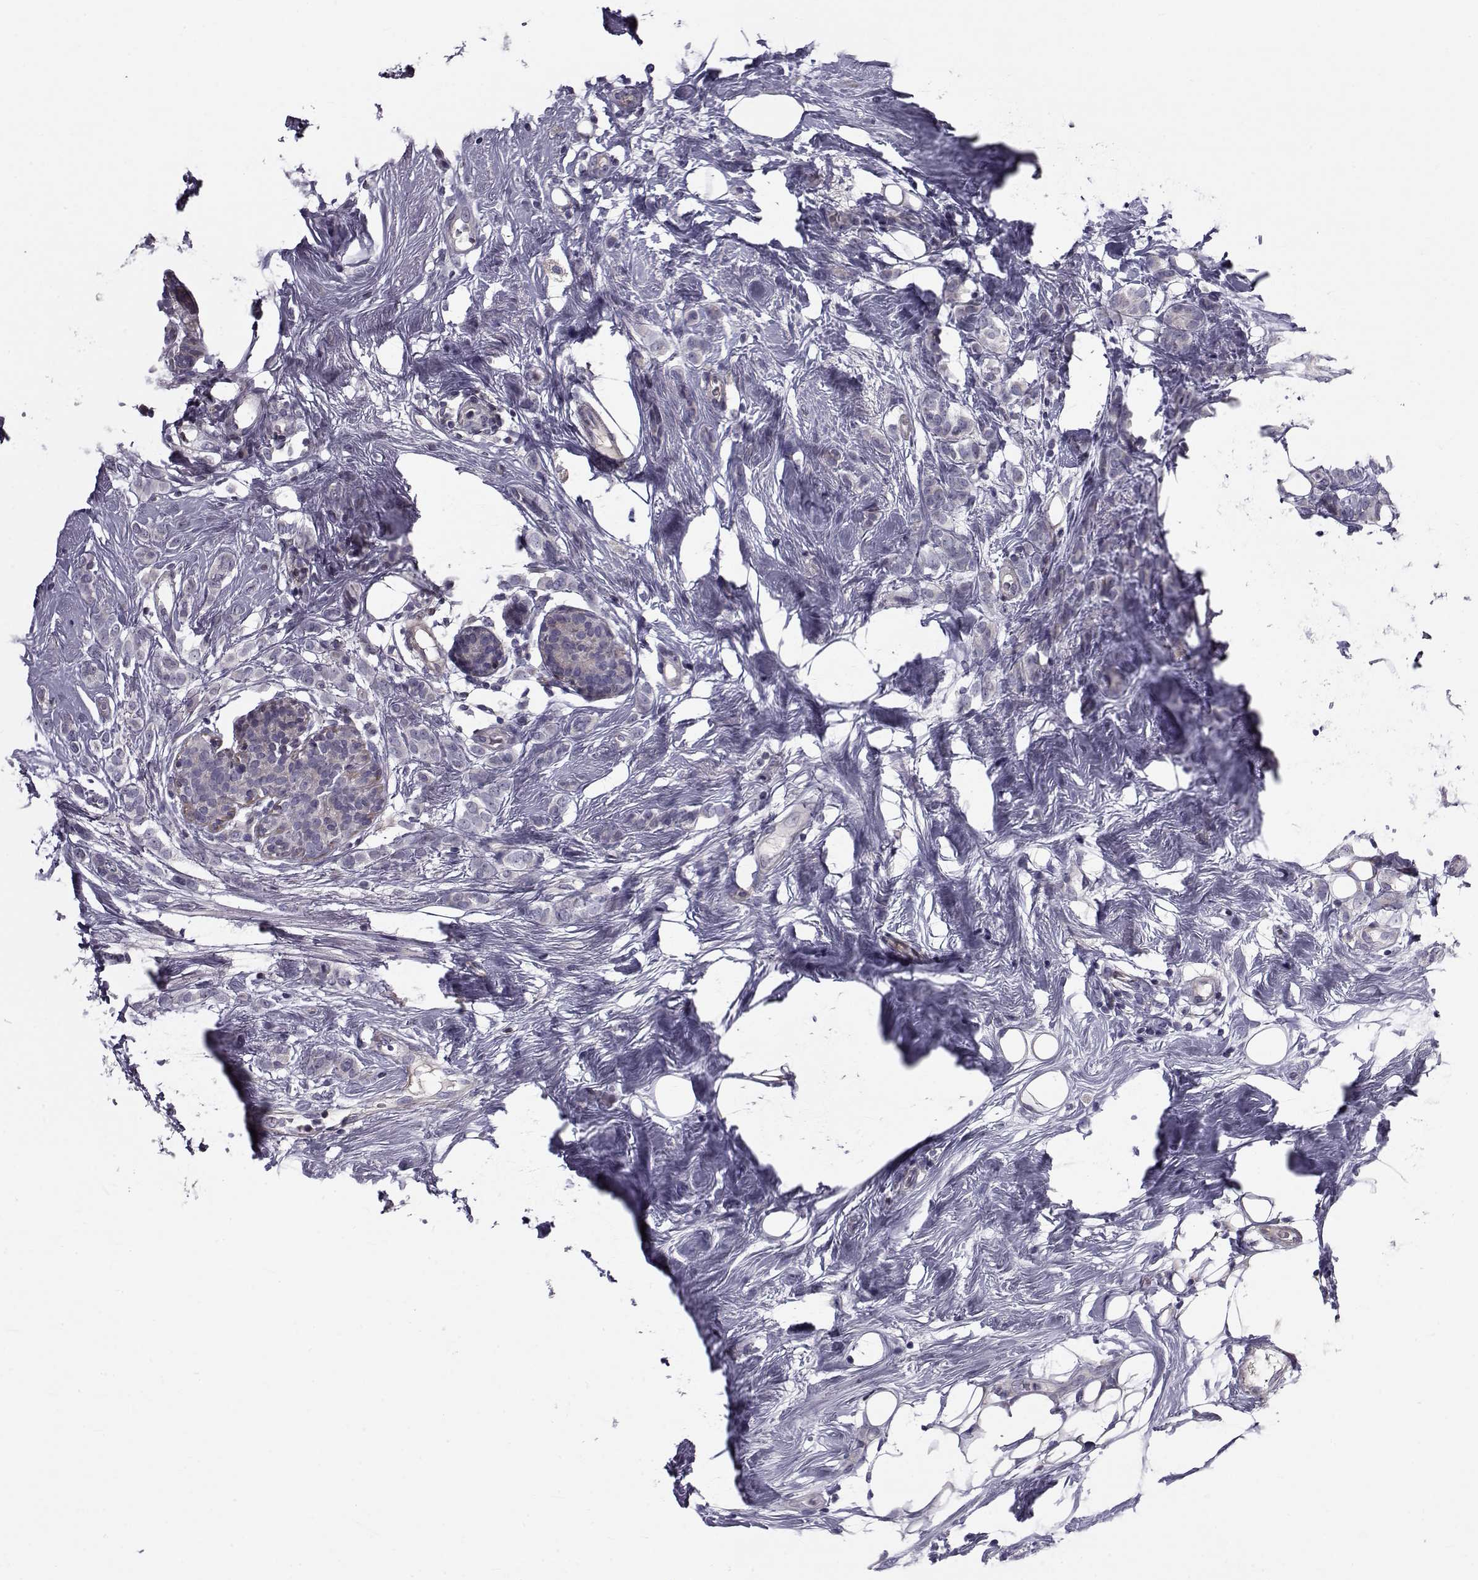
{"staining": {"intensity": "negative", "quantity": "none", "location": "none"}, "tissue": "breast cancer", "cell_type": "Tumor cells", "image_type": "cancer", "snomed": [{"axis": "morphology", "description": "Lobular carcinoma"}, {"axis": "topography", "description": "Breast"}], "caption": "The immunohistochemistry photomicrograph has no significant expression in tumor cells of breast cancer (lobular carcinoma) tissue.", "gene": "LRRC27", "patient": {"sex": "female", "age": 49}}